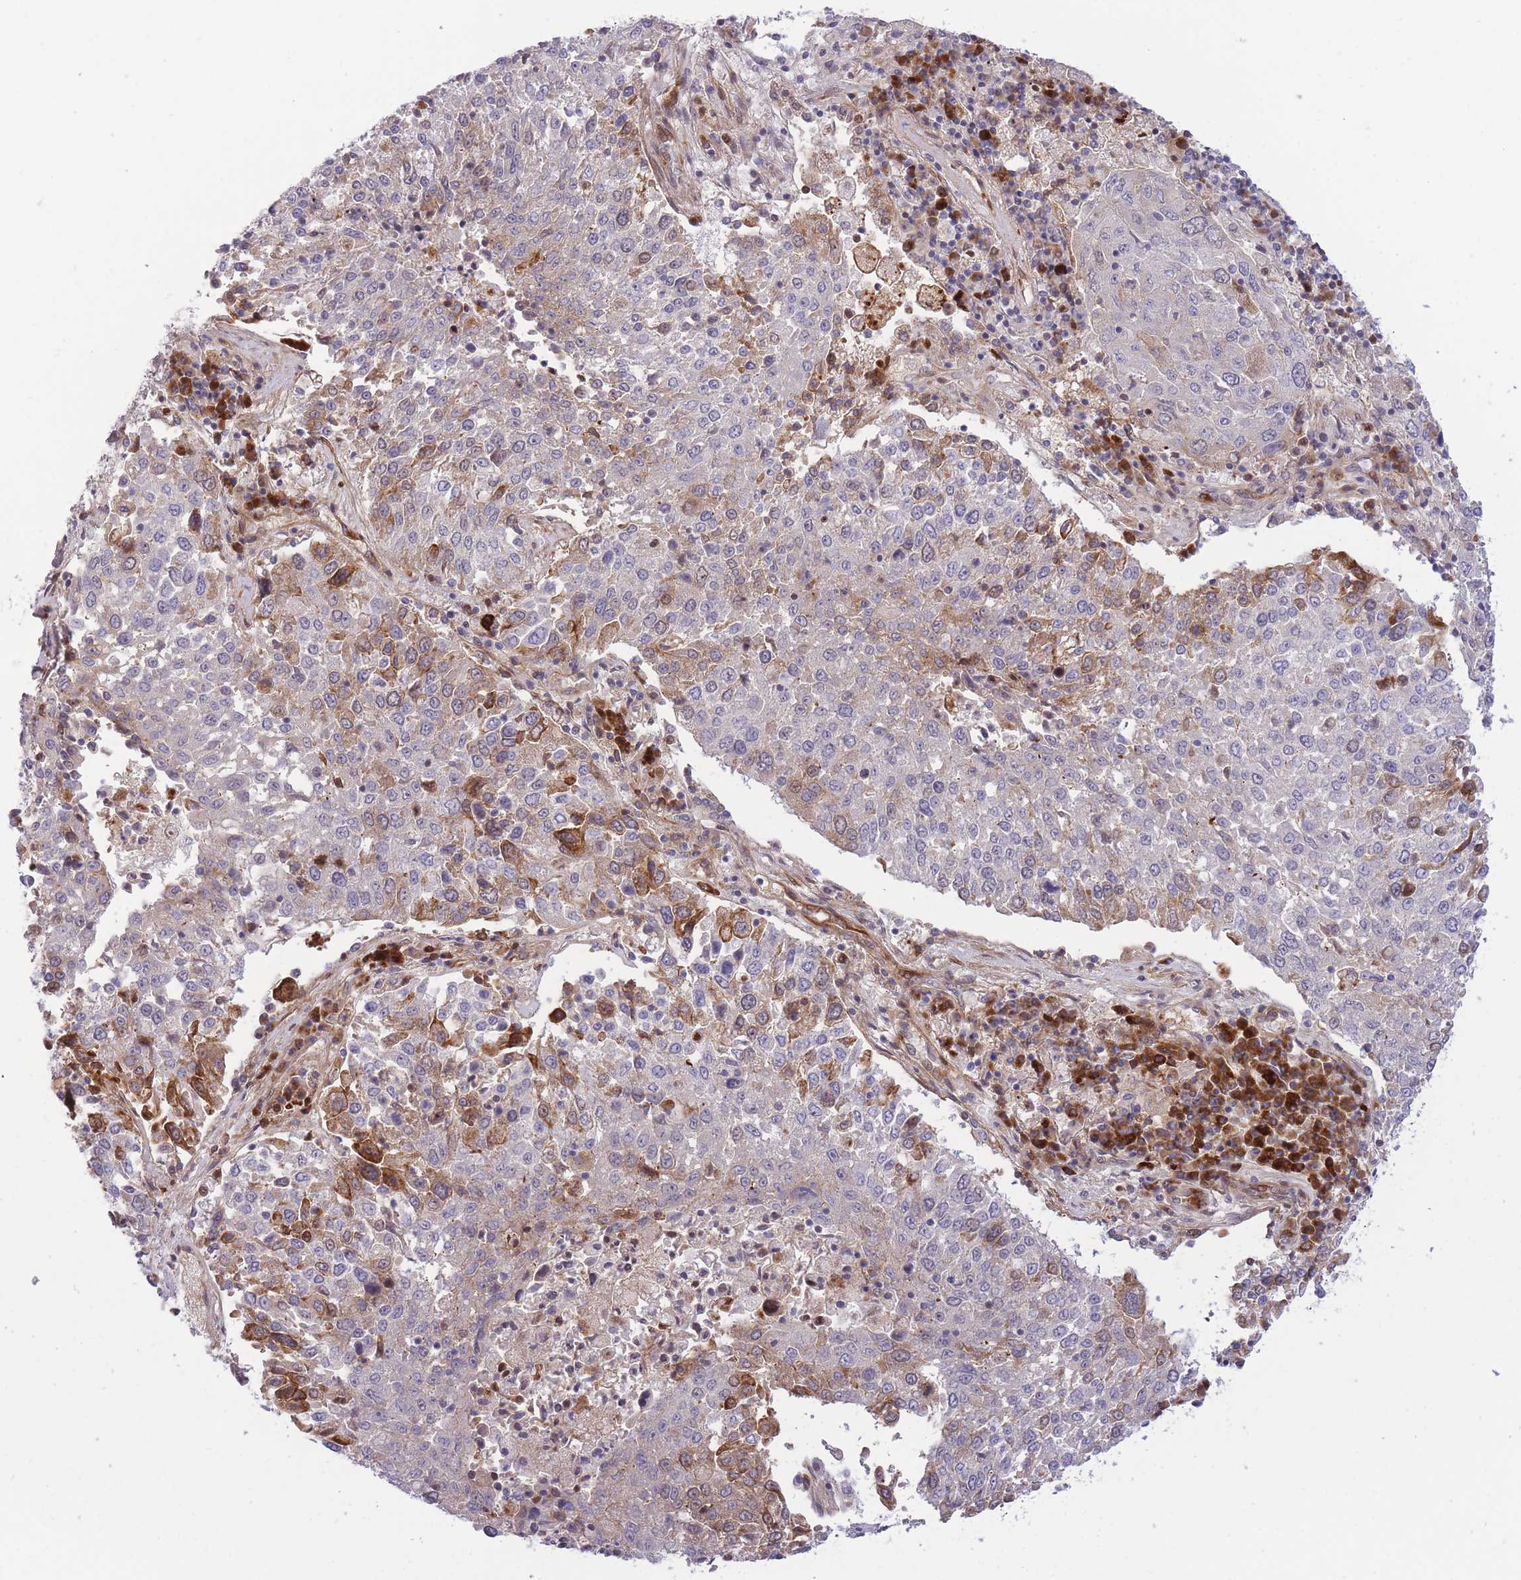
{"staining": {"intensity": "moderate", "quantity": "<25%", "location": "cytoplasmic/membranous"}, "tissue": "lung cancer", "cell_type": "Tumor cells", "image_type": "cancer", "snomed": [{"axis": "morphology", "description": "Squamous cell carcinoma, NOS"}, {"axis": "topography", "description": "Lung"}], "caption": "An IHC photomicrograph of tumor tissue is shown. Protein staining in brown shows moderate cytoplasmic/membranous positivity in lung cancer (squamous cell carcinoma) within tumor cells.", "gene": "CDC25B", "patient": {"sex": "male", "age": 65}}